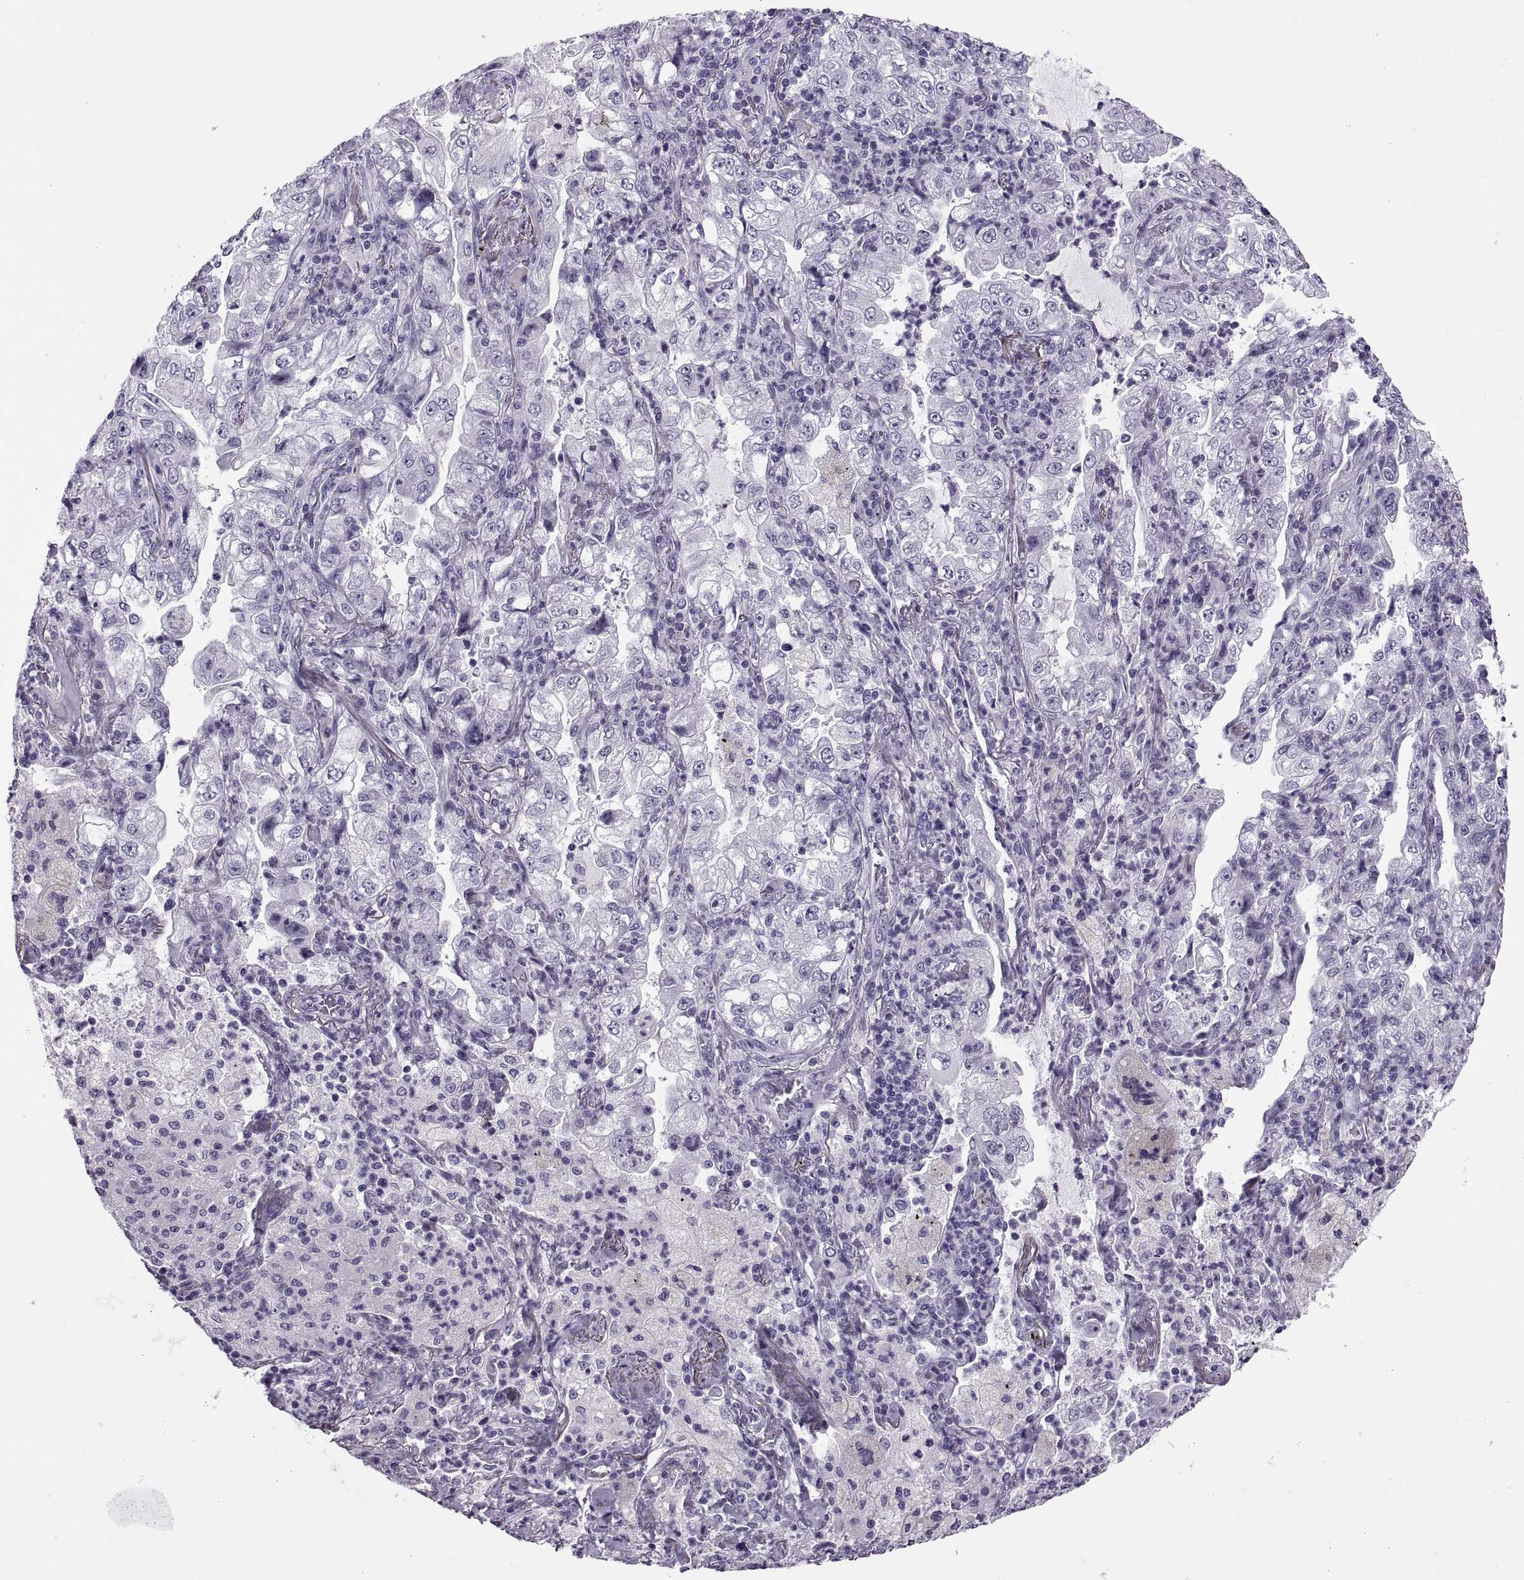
{"staining": {"intensity": "negative", "quantity": "none", "location": "none"}, "tissue": "lung cancer", "cell_type": "Tumor cells", "image_type": "cancer", "snomed": [{"axis": "morphology", "description": "Adenocarcinoma, NOS"}, {"axis": "topography", "description": "Lung"}], "caption": "Tumor cells are negative for protein expression in human lung adenocarcinoma.", "gene": "SYNGR4", "patient": {"sex": "female", "age": 73}}